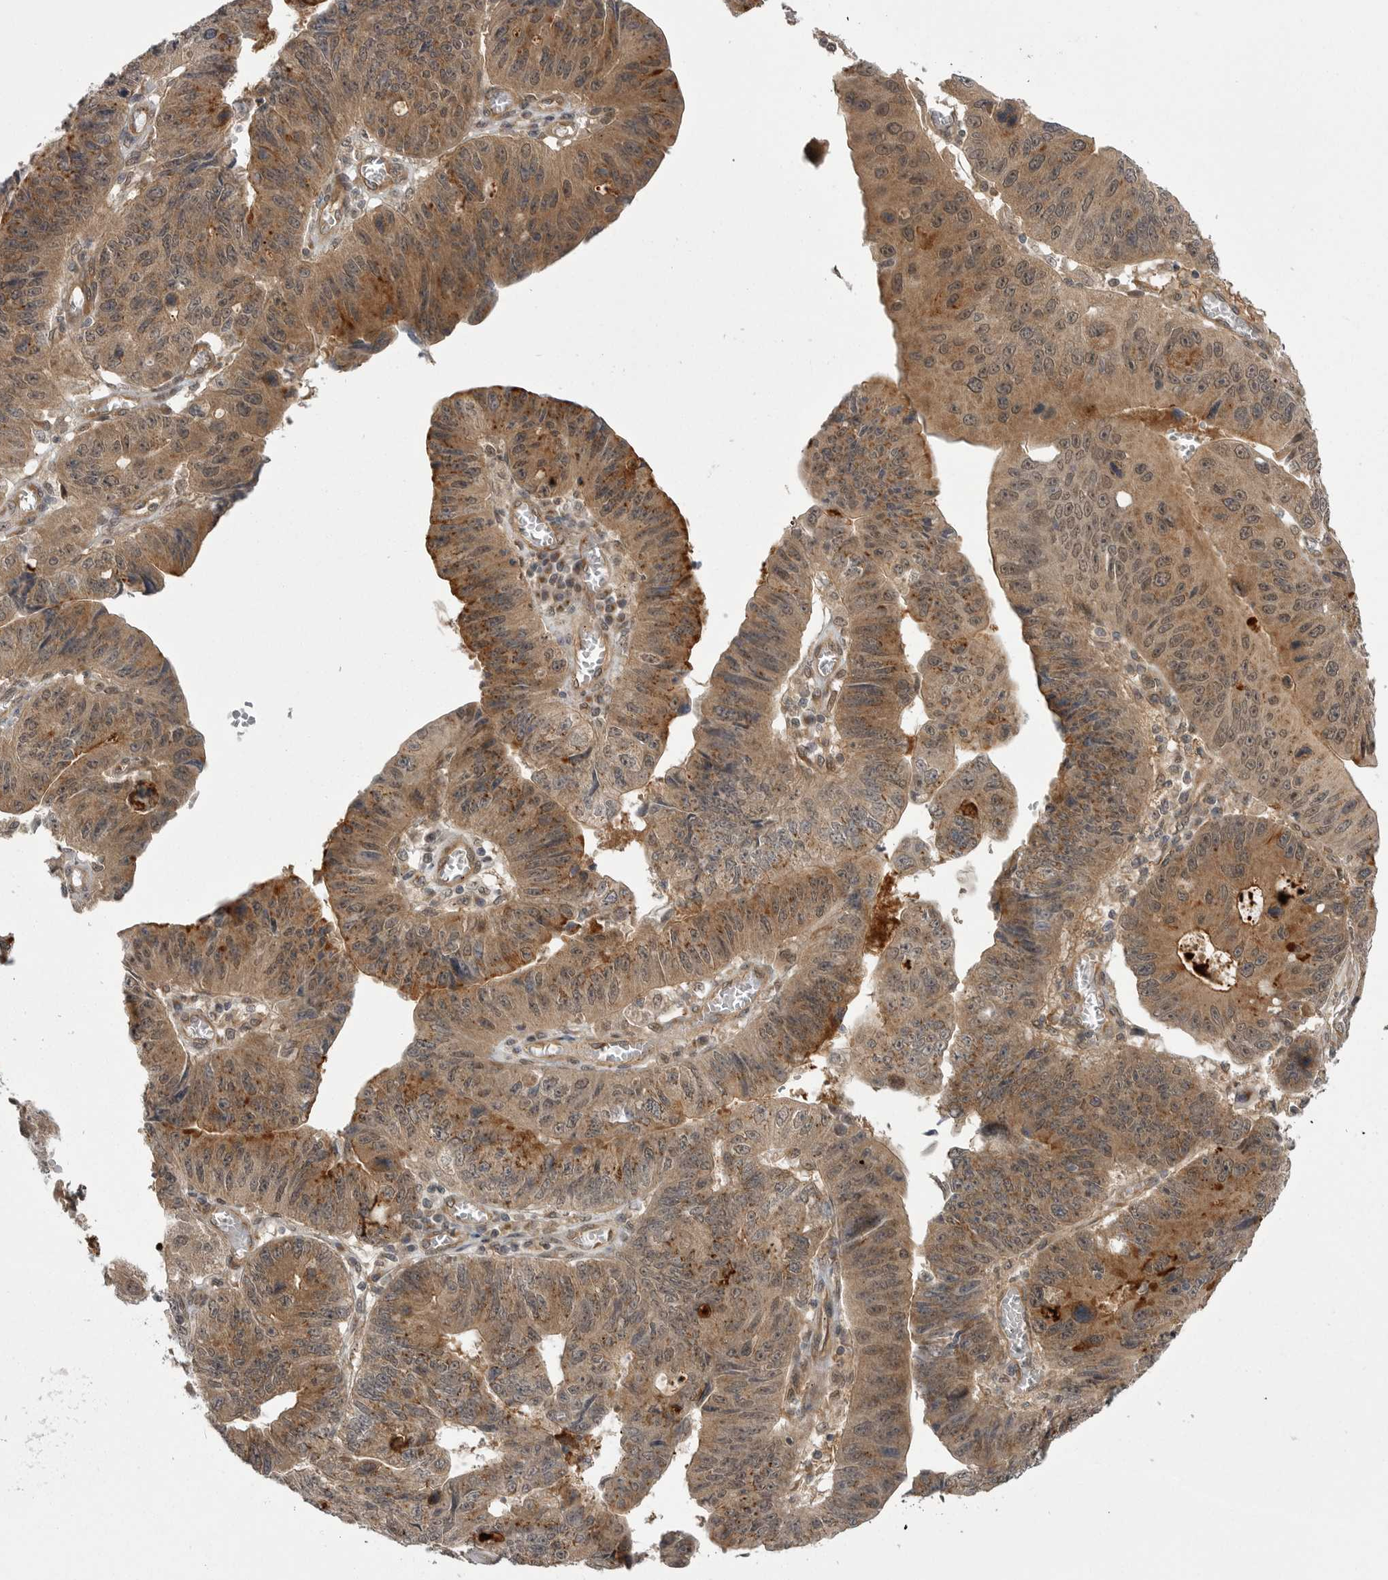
{"staining": {"intensity": "moderate", "quantity": ">75%", "location": "cytoplasmic/membranous,nuclear"}, "tissue": "stomach cancer", "cell_type": "Tumor cells", "image_type": "cancer", "snomed": [{"axis": "morphology", "description": "Adenocarcinoma, NOS"}, {"axis": "topography", "description": "Stomach"}], "caption": "Protein staining demonstrates moderate cytoplasmic/membranous and nuclear positivity in approximately >75% of tumor cells in adenocarcinoma (stomach).", "gene": "PDCL", "patient": {"sex": "male", "age": 59}}